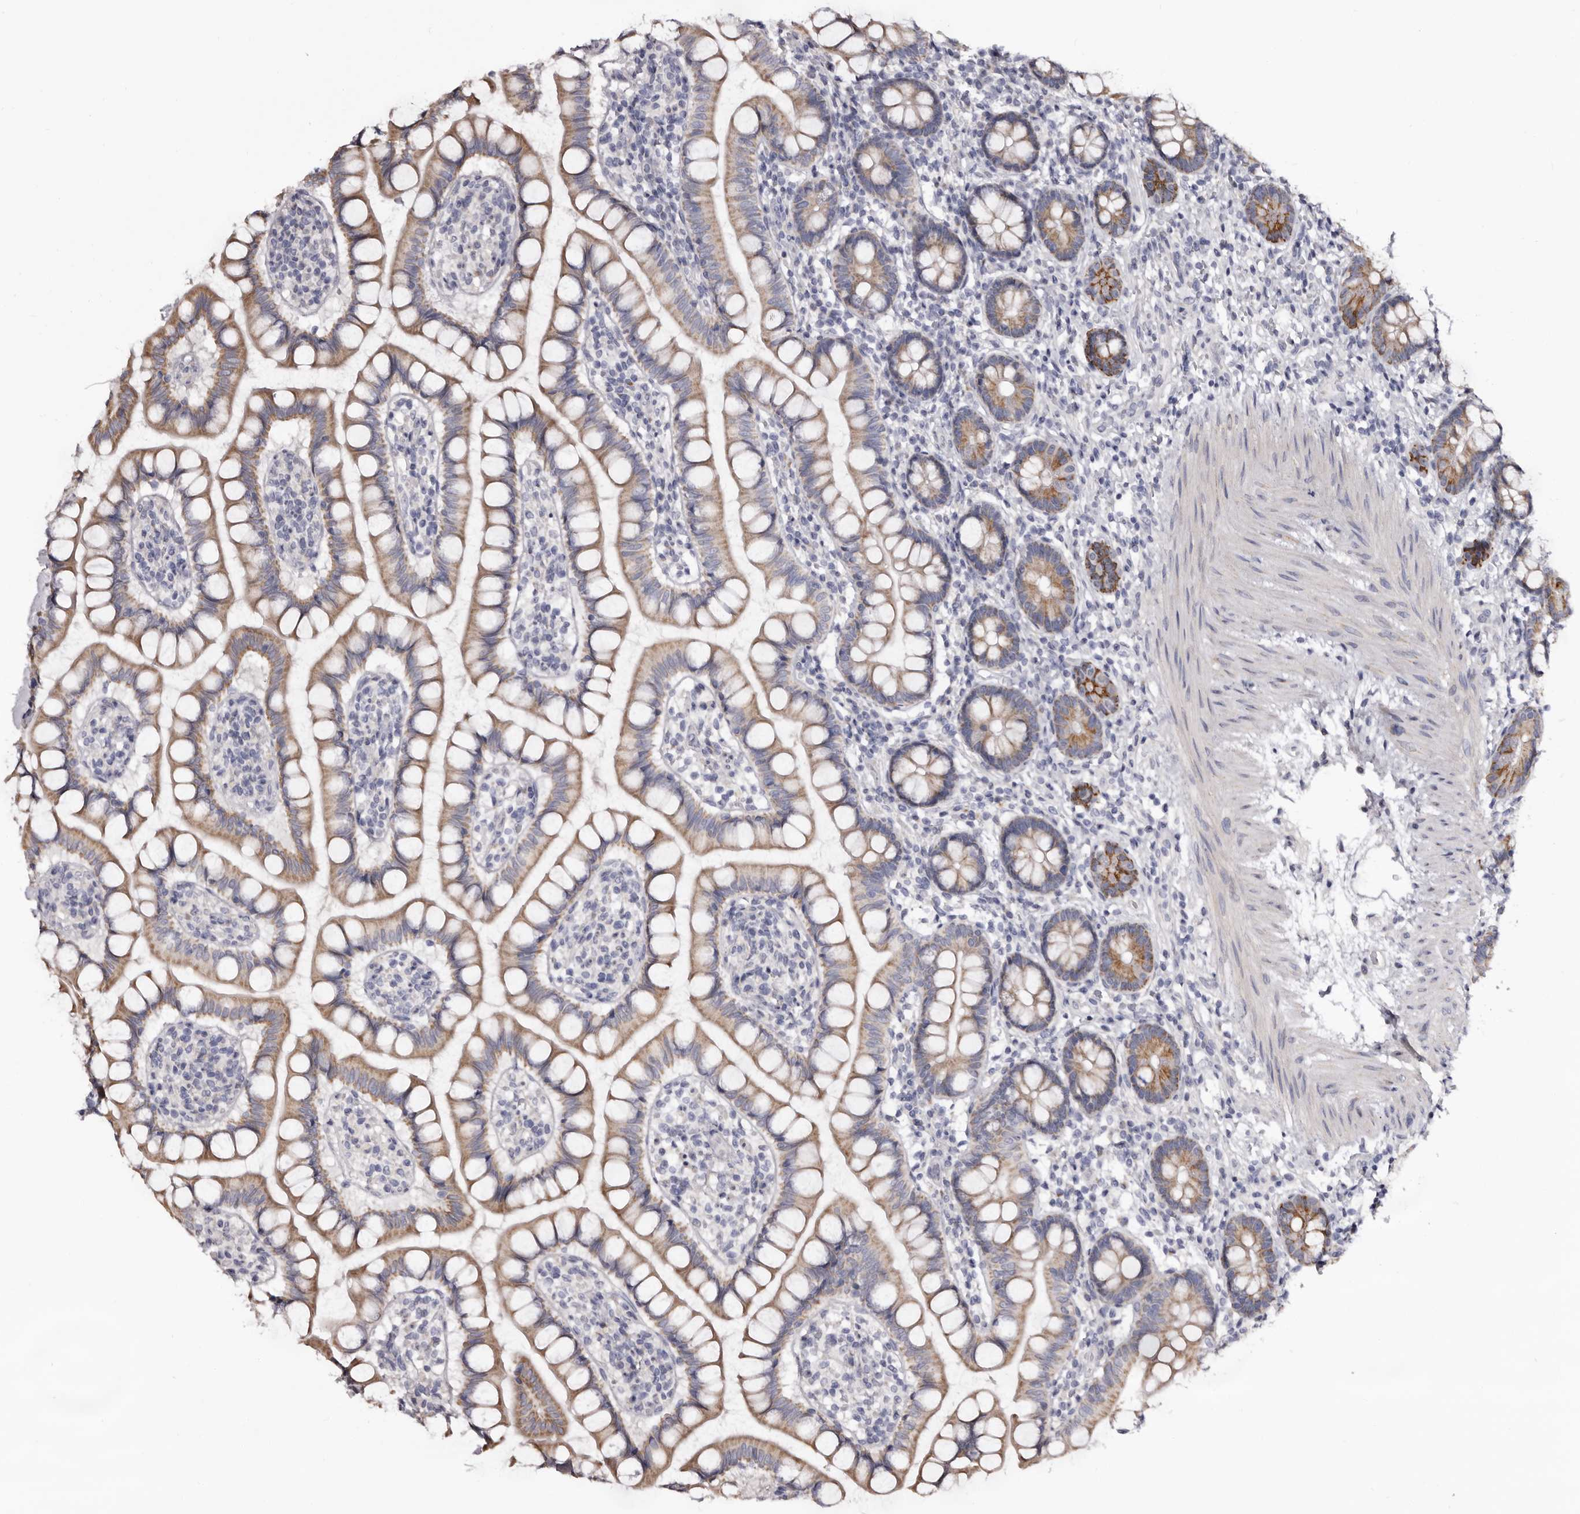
{"staining": {"intensity": "moderate", "quantity": ">75%", "location": "cytoplasmic/membranous"}, "tissue": "small intestine", "cell_type": "Glandular cells", "image_type": "normal", "snomed": [{"axis": "morphology", "description": "Normal tissue, NOS"}, {"axis": "topography", "description": "Small intestine"}], "caption": "Immunohistochemical staining of normal small intestine shows moderate cytoplasmic/membranous protein positivity in about >75% of glandular cells. The staining was performed using DAB (3,3'-diaminobenzidine) to visualize the protein expression in brown, while the nuclei were stained in blue with hematoxylin (Magnification: 20x).", "gene": "CASQ1", "patient": {"sex": "female", "age": 84}}